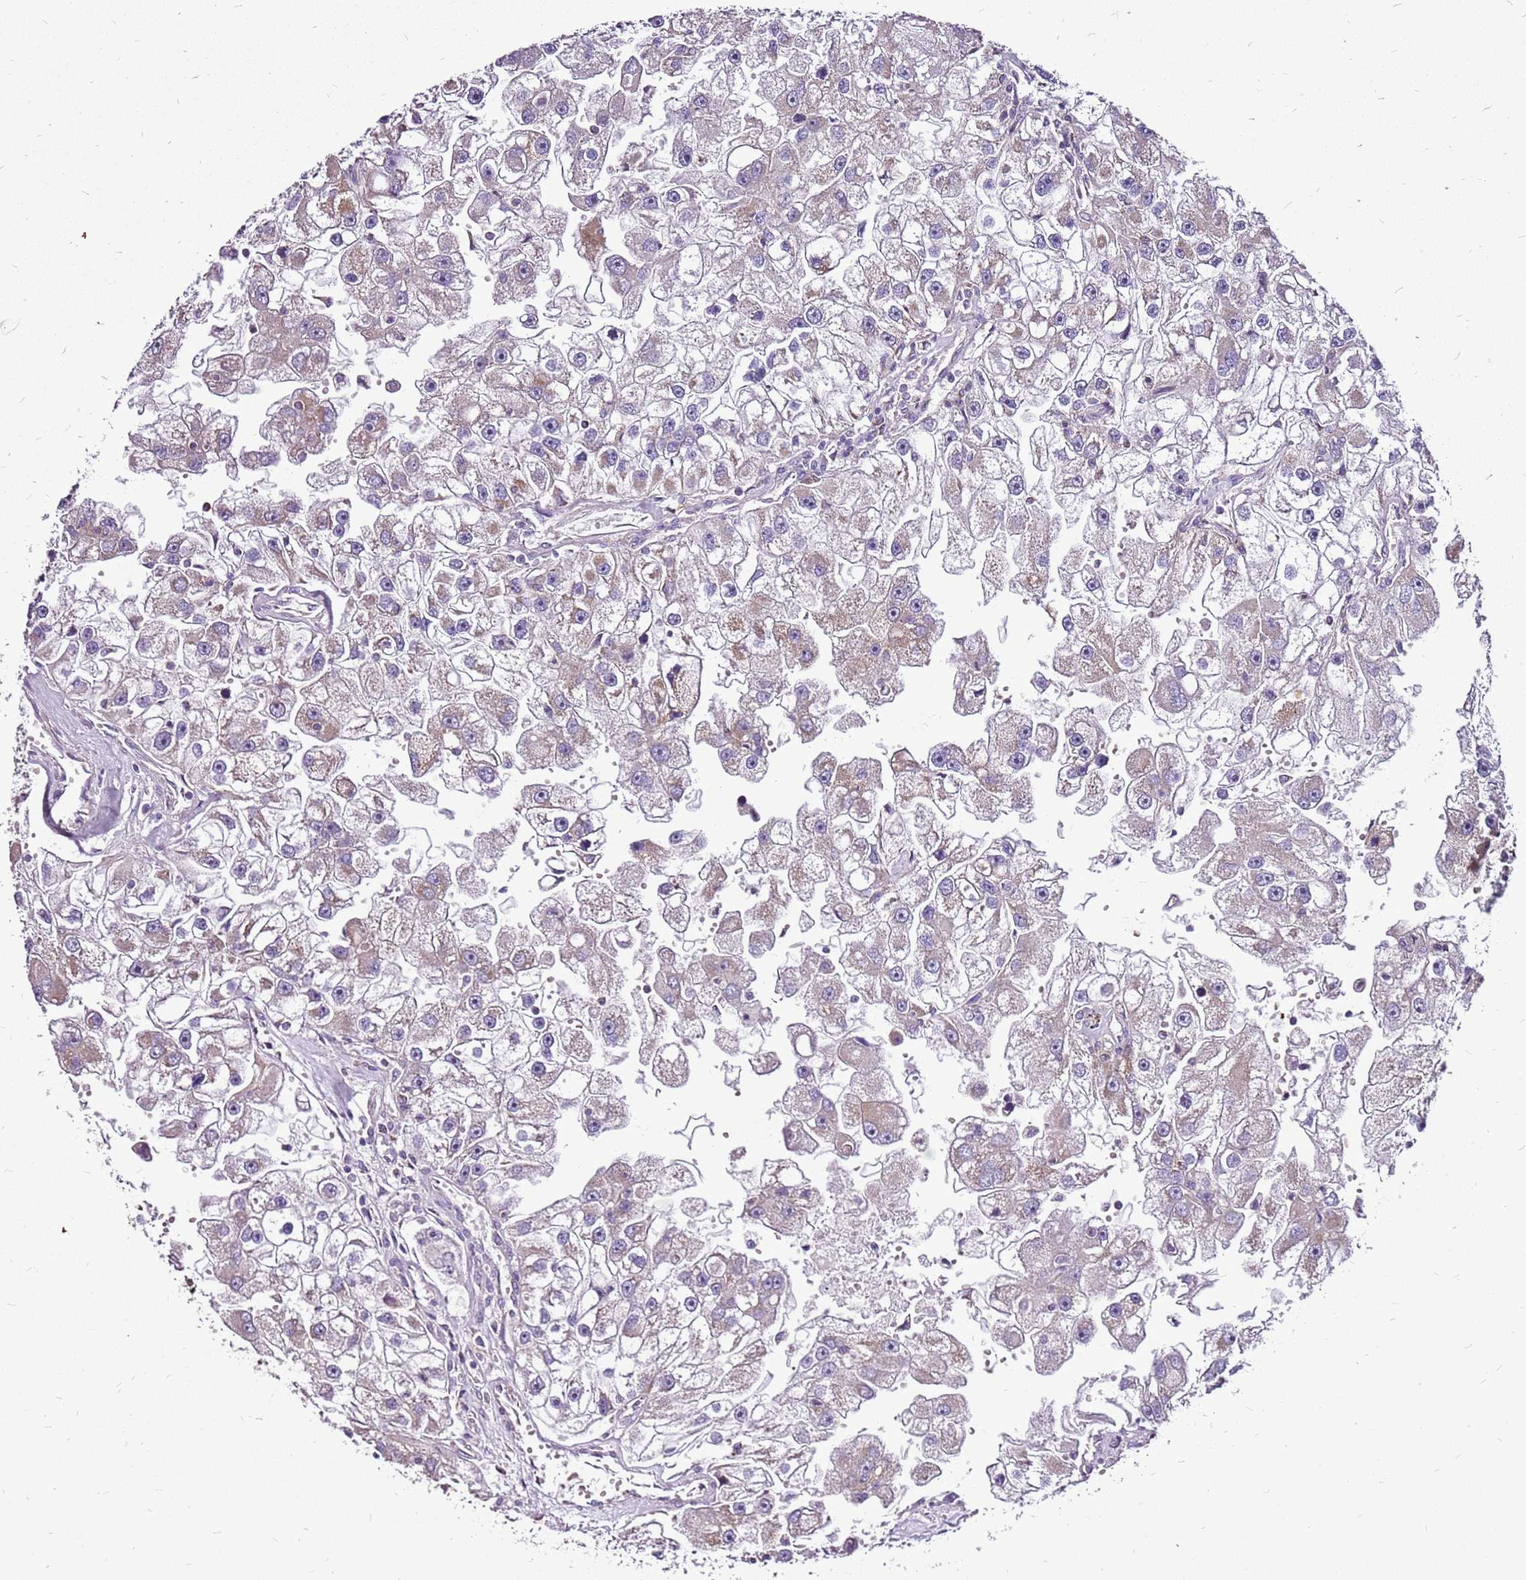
{"staining": {"intensity": "moderate", "quantity": "<25%", "location": "cytoplasmic/membranous"}, "tissue": "renal cancer", "cell_type": "Tumor cells", "image_type": "cancer", "snomed": [{"axis": "morphology", "description": "Adenocarcinoma, NOS"}, {"axis": "topography", "description": "Kidney"}], "caption": "Approximately <25% of tumor cells in renal cancer reveal moderate cytoplasmic/membranous protein positivity as visualized by brown immunohistochemical staining.", "gene": "GCDH", "patient": {"sex": "male", "age": 63}}